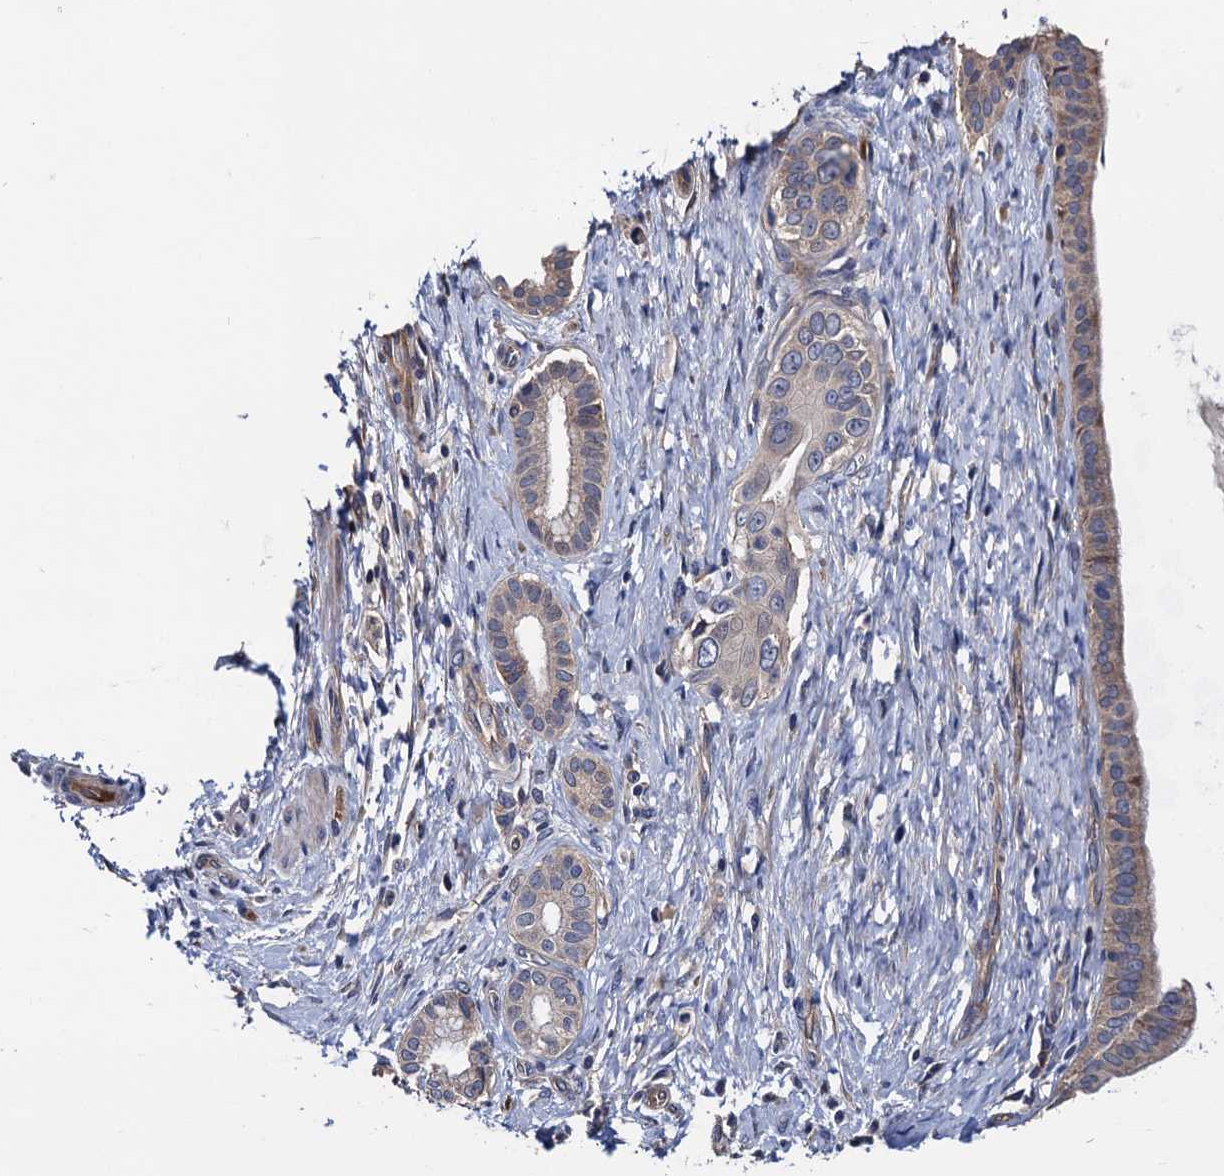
{"staining": {"intensity": "weak", "quantity": "<25%", "location": "cytoplasmic/membranous"}, "tissue": "pancreatic cancer", "cell_type": "Tumor cells", "image_type": "cancer", "snomed": [{"axis": "morphology", "description": "Adenocarcinoma, NOS"}, {"axis": "topography", "description": "Pancreas"}], "caption": "Immunohistochemistry image of adenocarcinoma (pancreatic) stained for a protein (brown), which exhibits no positivity in tumor cells.", "gene": "TRMT112", "patient": {"sex": "female", "age": 55}}